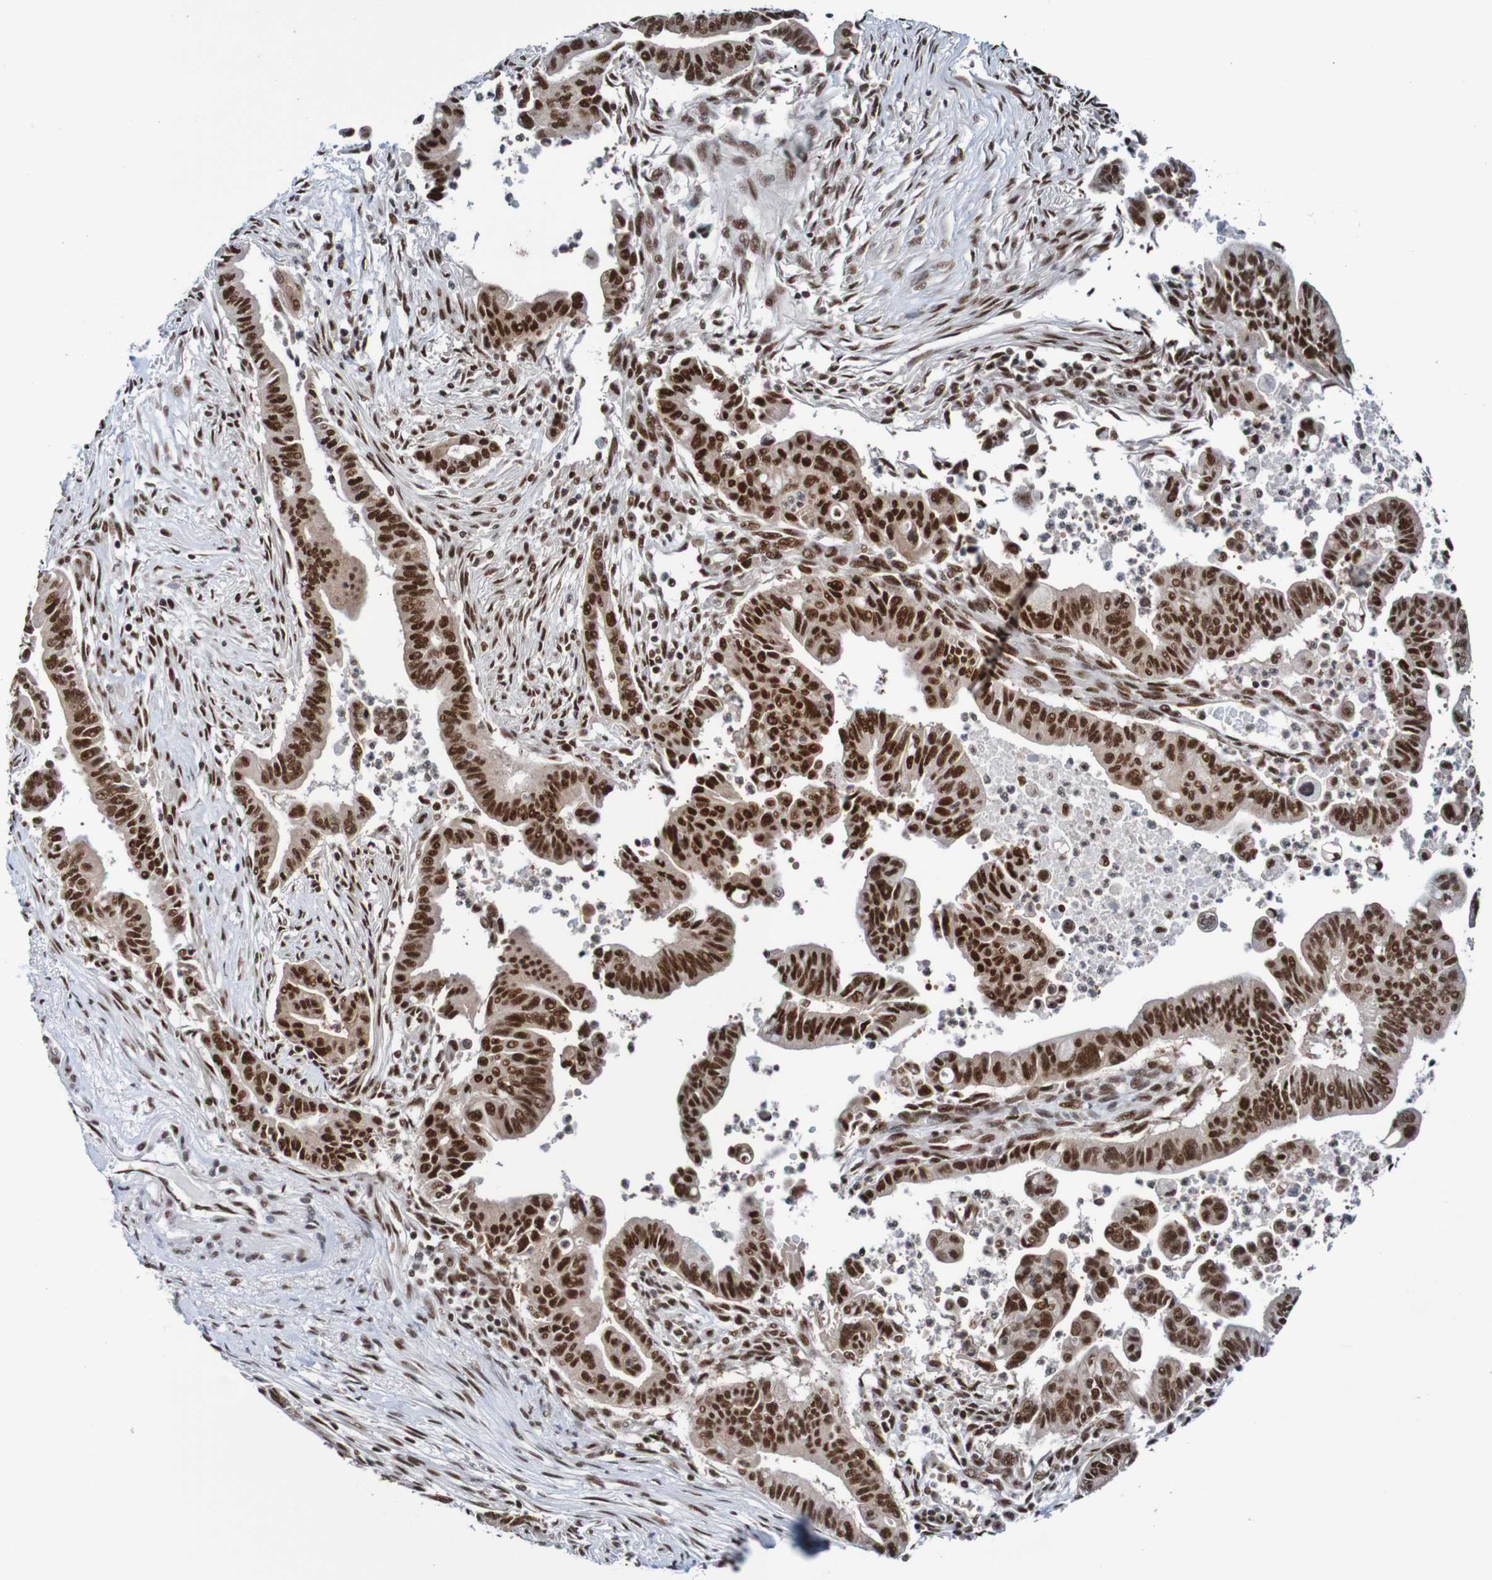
{"staining": {"intensity": "strong", "quantity": ">75%", "location": "nuclear"}, "tissue": "pancreatic cancer", "cell_type": "Tumor cells", "image_type": "cancer", "snomed": [{"axis": "morphology", "description": "Adenocarcinoma, NOS"}, {"axis": "topography", "description": "Pancreas"}], "caption": "The micrograph demonstrates immunohistochemical staining of adenocarcinoma (pancreatic). There is strong nuclear positivity is seen in about >75% of tumor cells.", "gene": "CDC5L", "patient": {"sex": "male", "age": 70}}